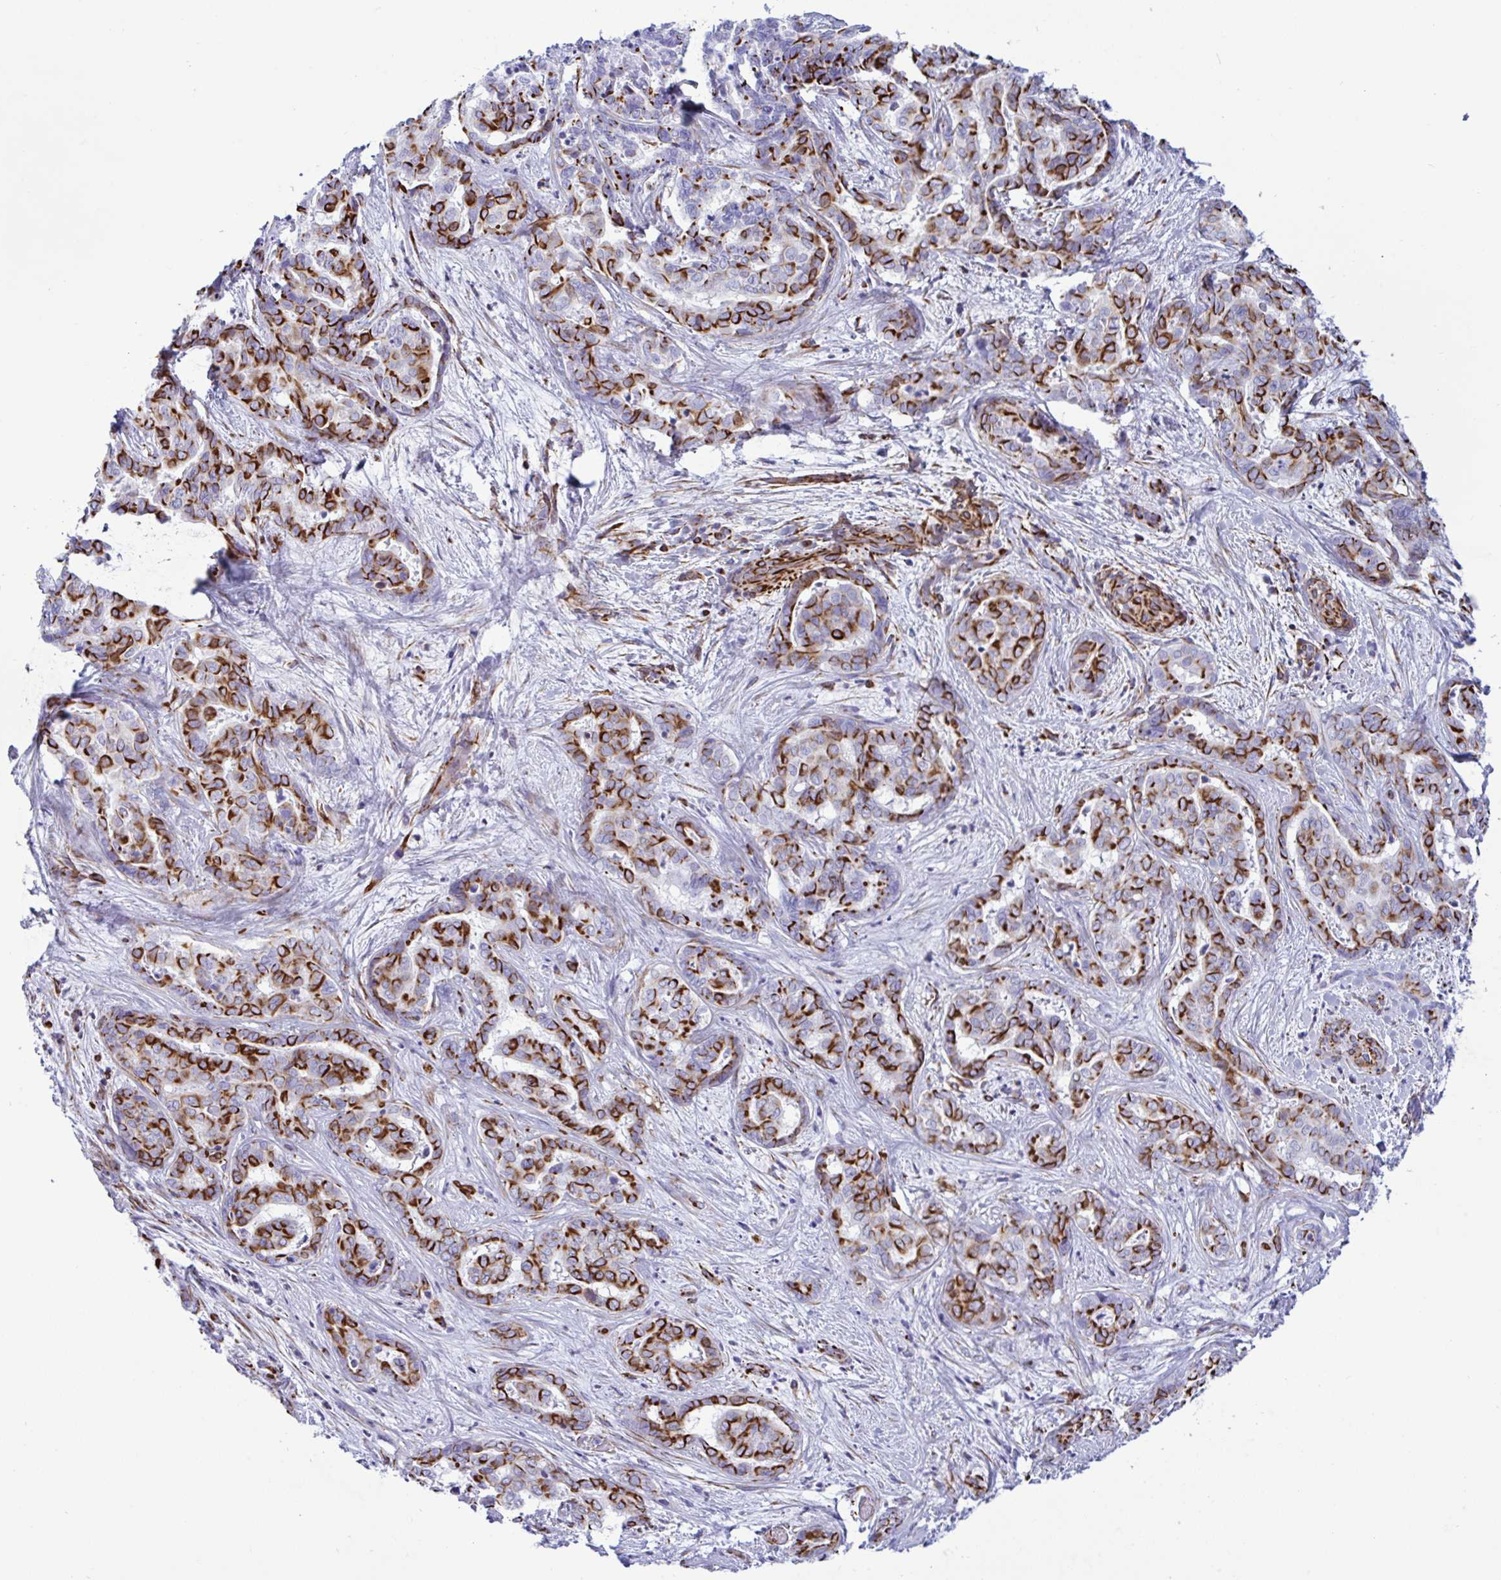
{"staining": {"intensity": "strong", "quantity": ">75%", "location": "cytoplasmic/membranous"}, "tissue": "liver cancer", "cell_type": "Tumor cells", "image_type": "cancer", "snomed": [{"axis": "morphology", "description": "Cholangiocarcinoma"}, {"axis": "topography", "description": "Liver"}], "caption": "Immunohistochemistry (IHC) (DAB) staining of human liver cancer (cholangiocarcinoma) reveals strong cytoplasmic/membranous protein staining in about >75% of tumor cells.", "gene": "SMAD5", "patient": {"sex": "female", "age": 64}}